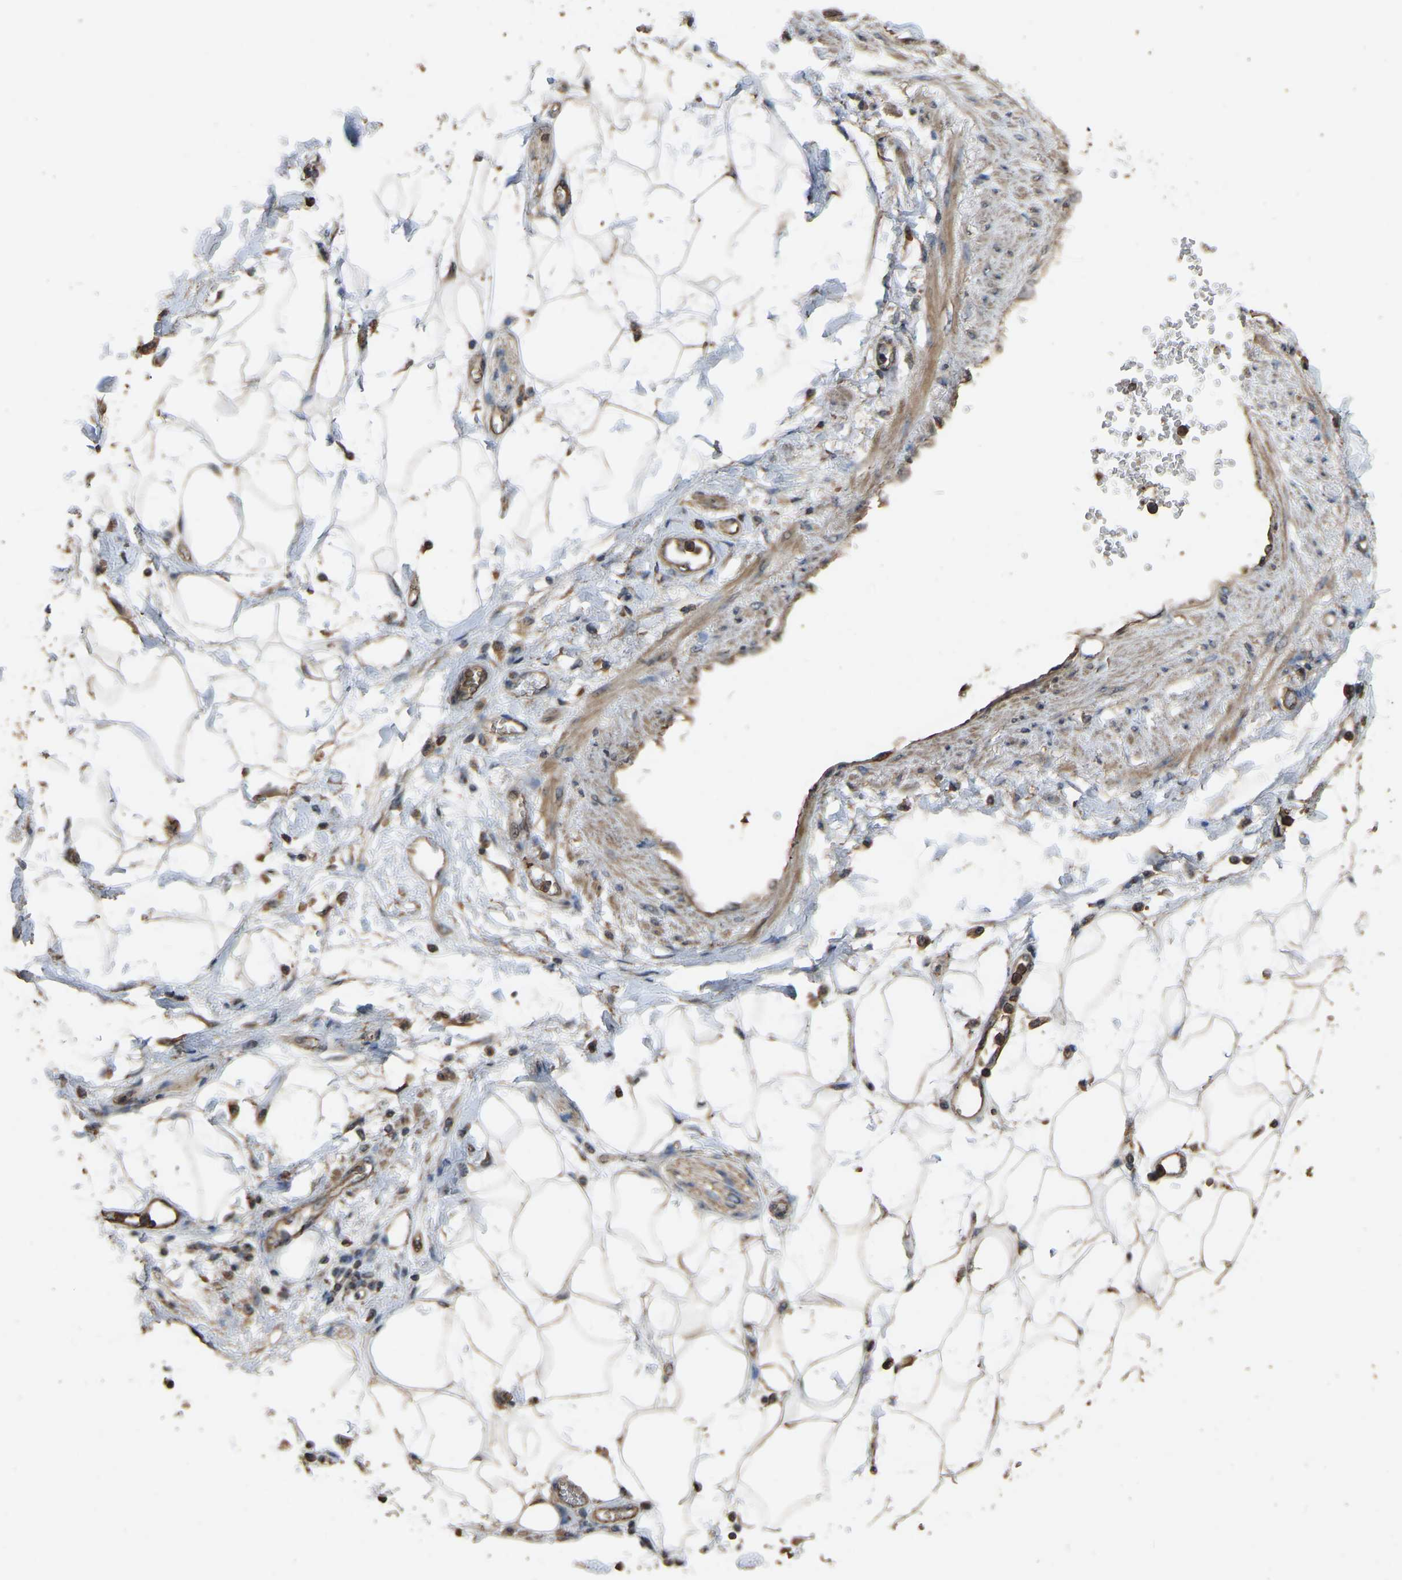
{"staining": {"intensity": "moderate", "quantity": "25%-75%", "location": "cytoplasmic/membranous"}, "tissue": "adipose tissue", "cell_type": "Adipocytes", "image_type": "normal", "snomed": [{"axis": "morphology", "description": "Normal tissue, NOS"}, {"axis": "morphology", "description": "Adenocarcinoma, NOS"}, {"axis": "topography", "description": "Duodenum"}, {"axis": "topography", "description": "Peripheral nerve tissue"}], "caption": "This is a histology image of immunohistochemistry staining of unremarkable adipose tissue, which shows moderate positivity in the cytoplasmic/membranous of adipocytes.", "gene": "FHIT", "patient": {"sex": "female", "age": 60}}